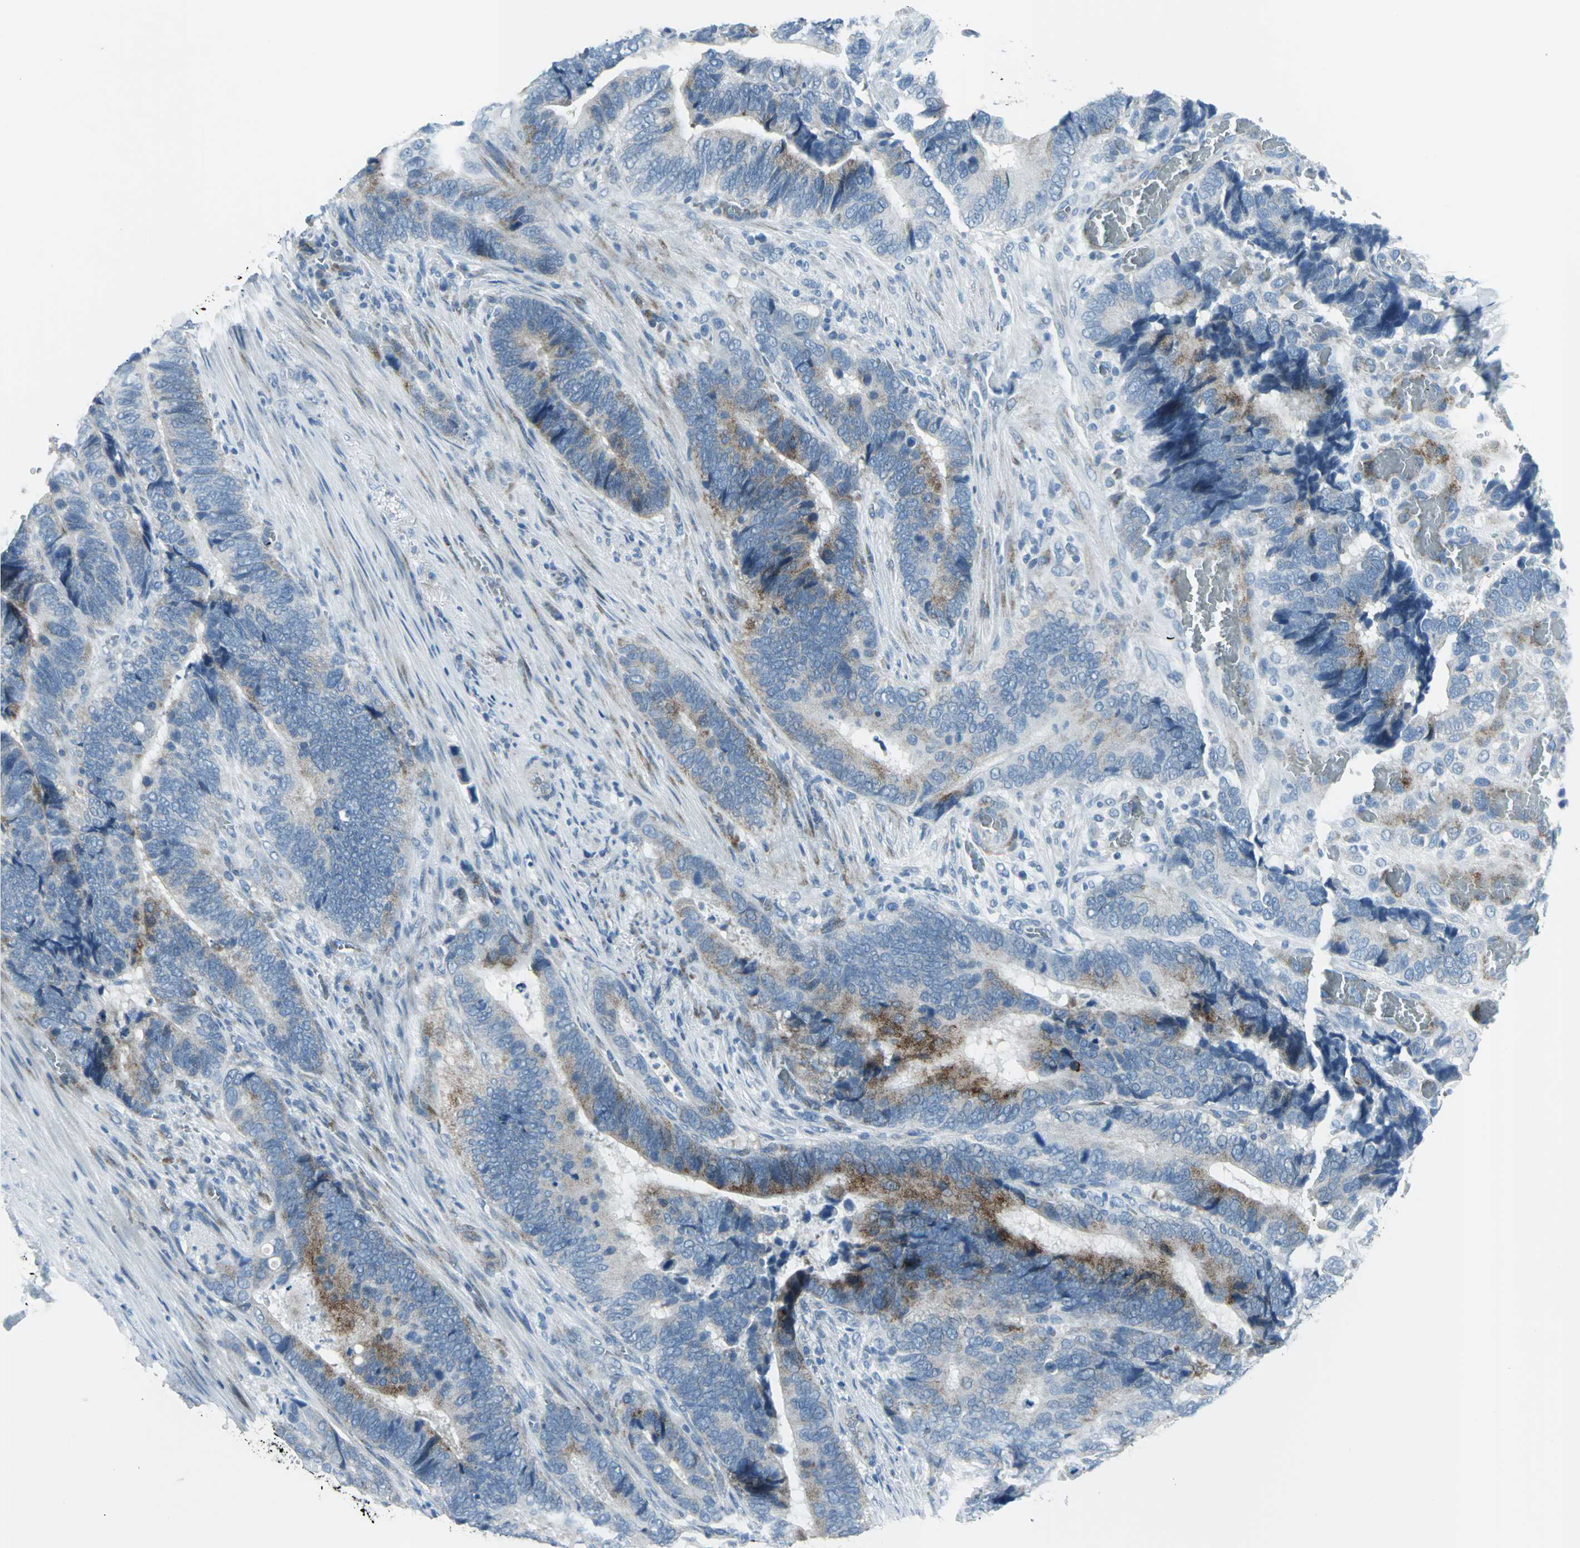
{"staining": {"intensity": "moderate", "quantity": "25%-75%", "location": "cytoplasmic/membranous"}, "tissue": "colorectal cancer", "cell_type": "Tumor cells", "image_type": "cancer", "snomed": [{"axis": "morphology", "description": "Adenocarcinoma, NOS"}, {"axis": "topography", "description": "Colon"}], "caption": "A high-resolution photomicrograph shows immunohistochemistry staining of colorectal cancer, which exhibits moderate cytoplasmic/membranous staining in about 25%-75% of tumor cells.", "gene": "DNAI2", "patient": {"sex": "male", "age": 72}}